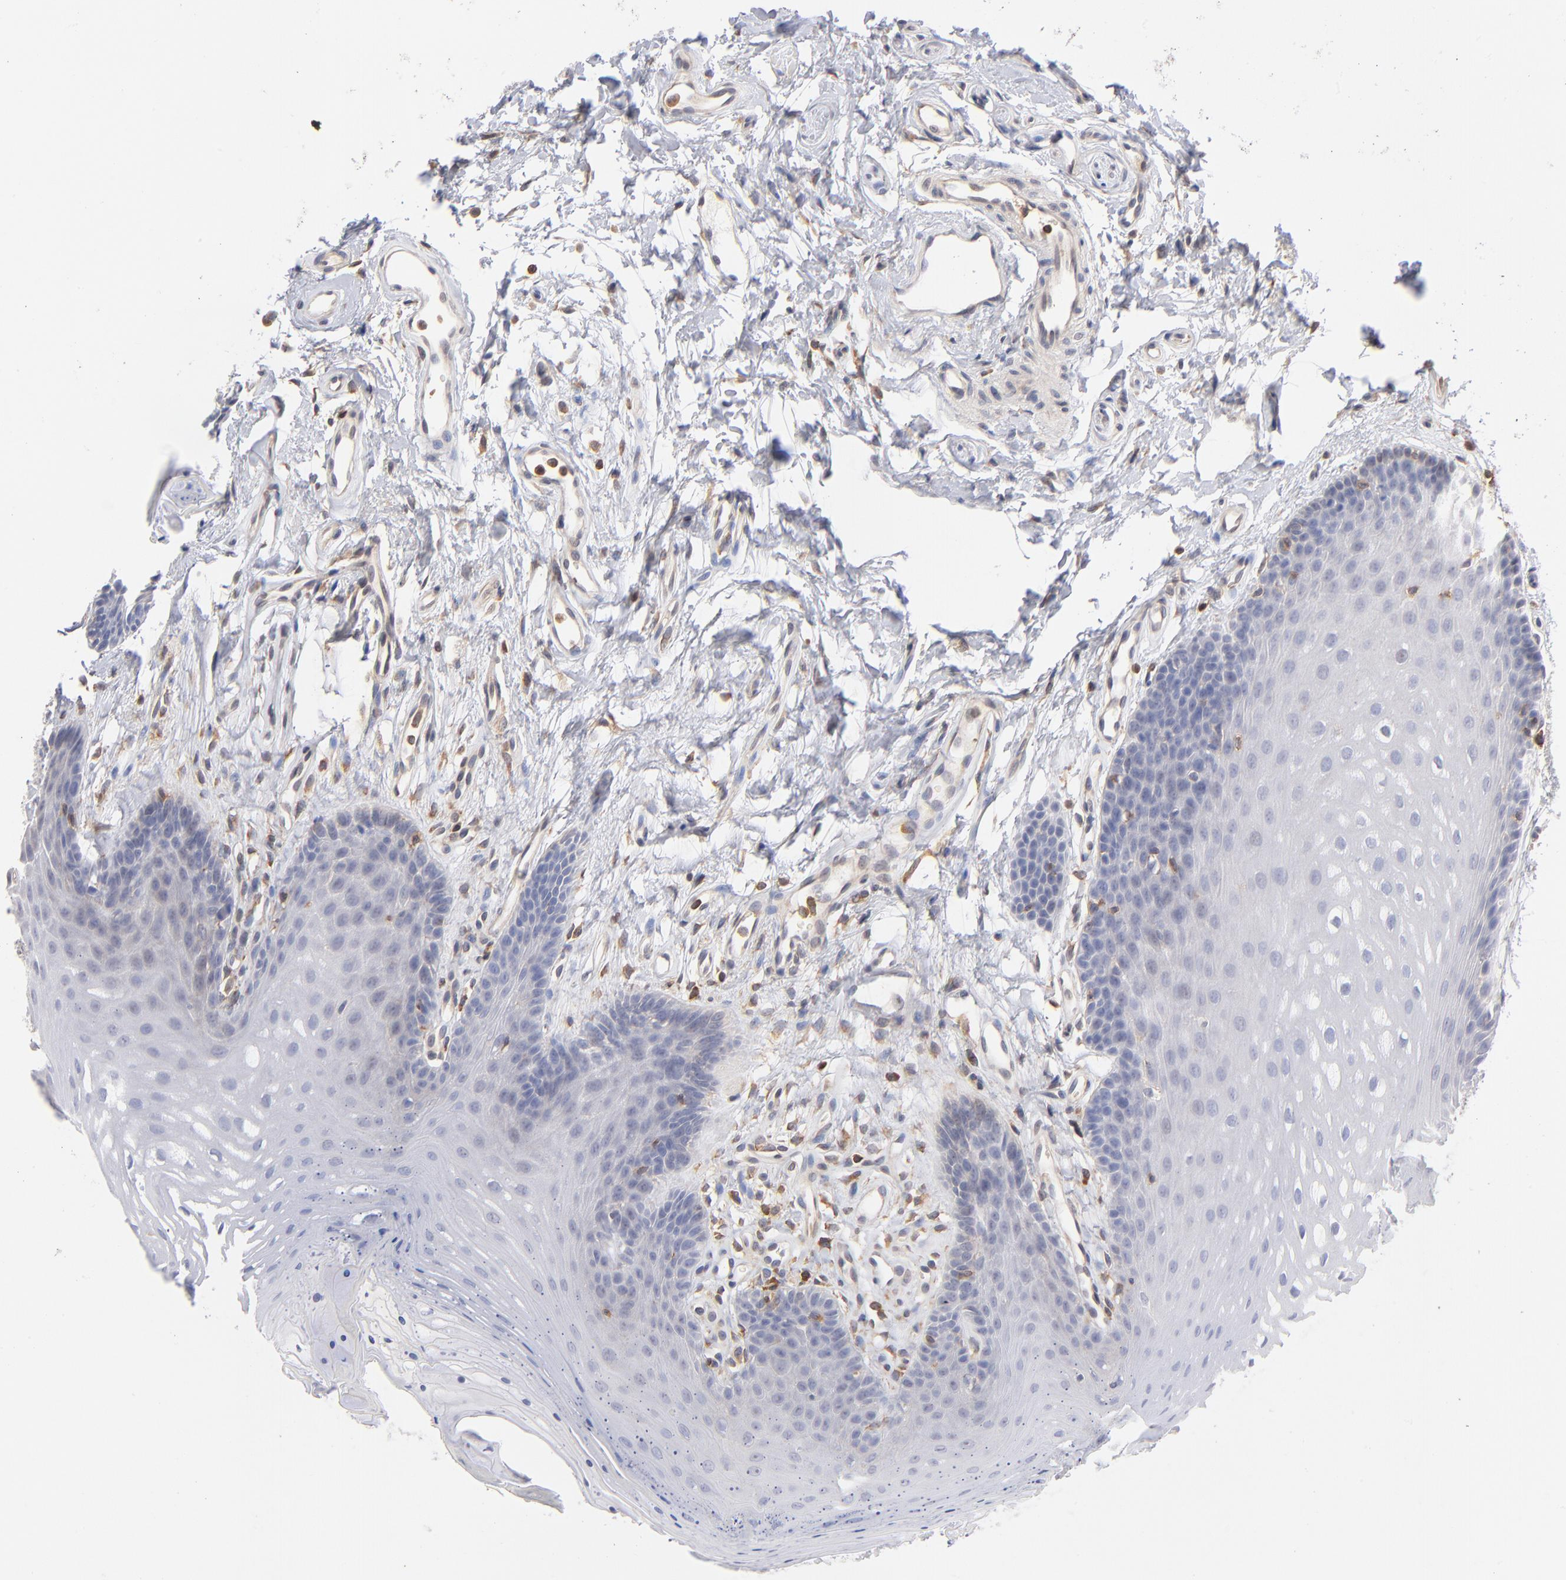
{"staining": {"intensity": "negative", "quantity": "none", "location": "none"}, "tissue": "oral mucosa", "cell_type": "Squamous epithelial cells", "image_type": "normal", "snomed": [{"axis": "morphology", "description": "Normal tissue, NOS"}, {"axis": "topography", "description": "Oral tissue"}], "caption": "High magnification brightfield microscopy of normal oral mucosa stained with DAB (brown) and counterstained with hematoxylin (blue): squamous epithelial cells show no significant positivity.", "gene": "WIPF1", "patient": {"sex": "male", "age": 62}}